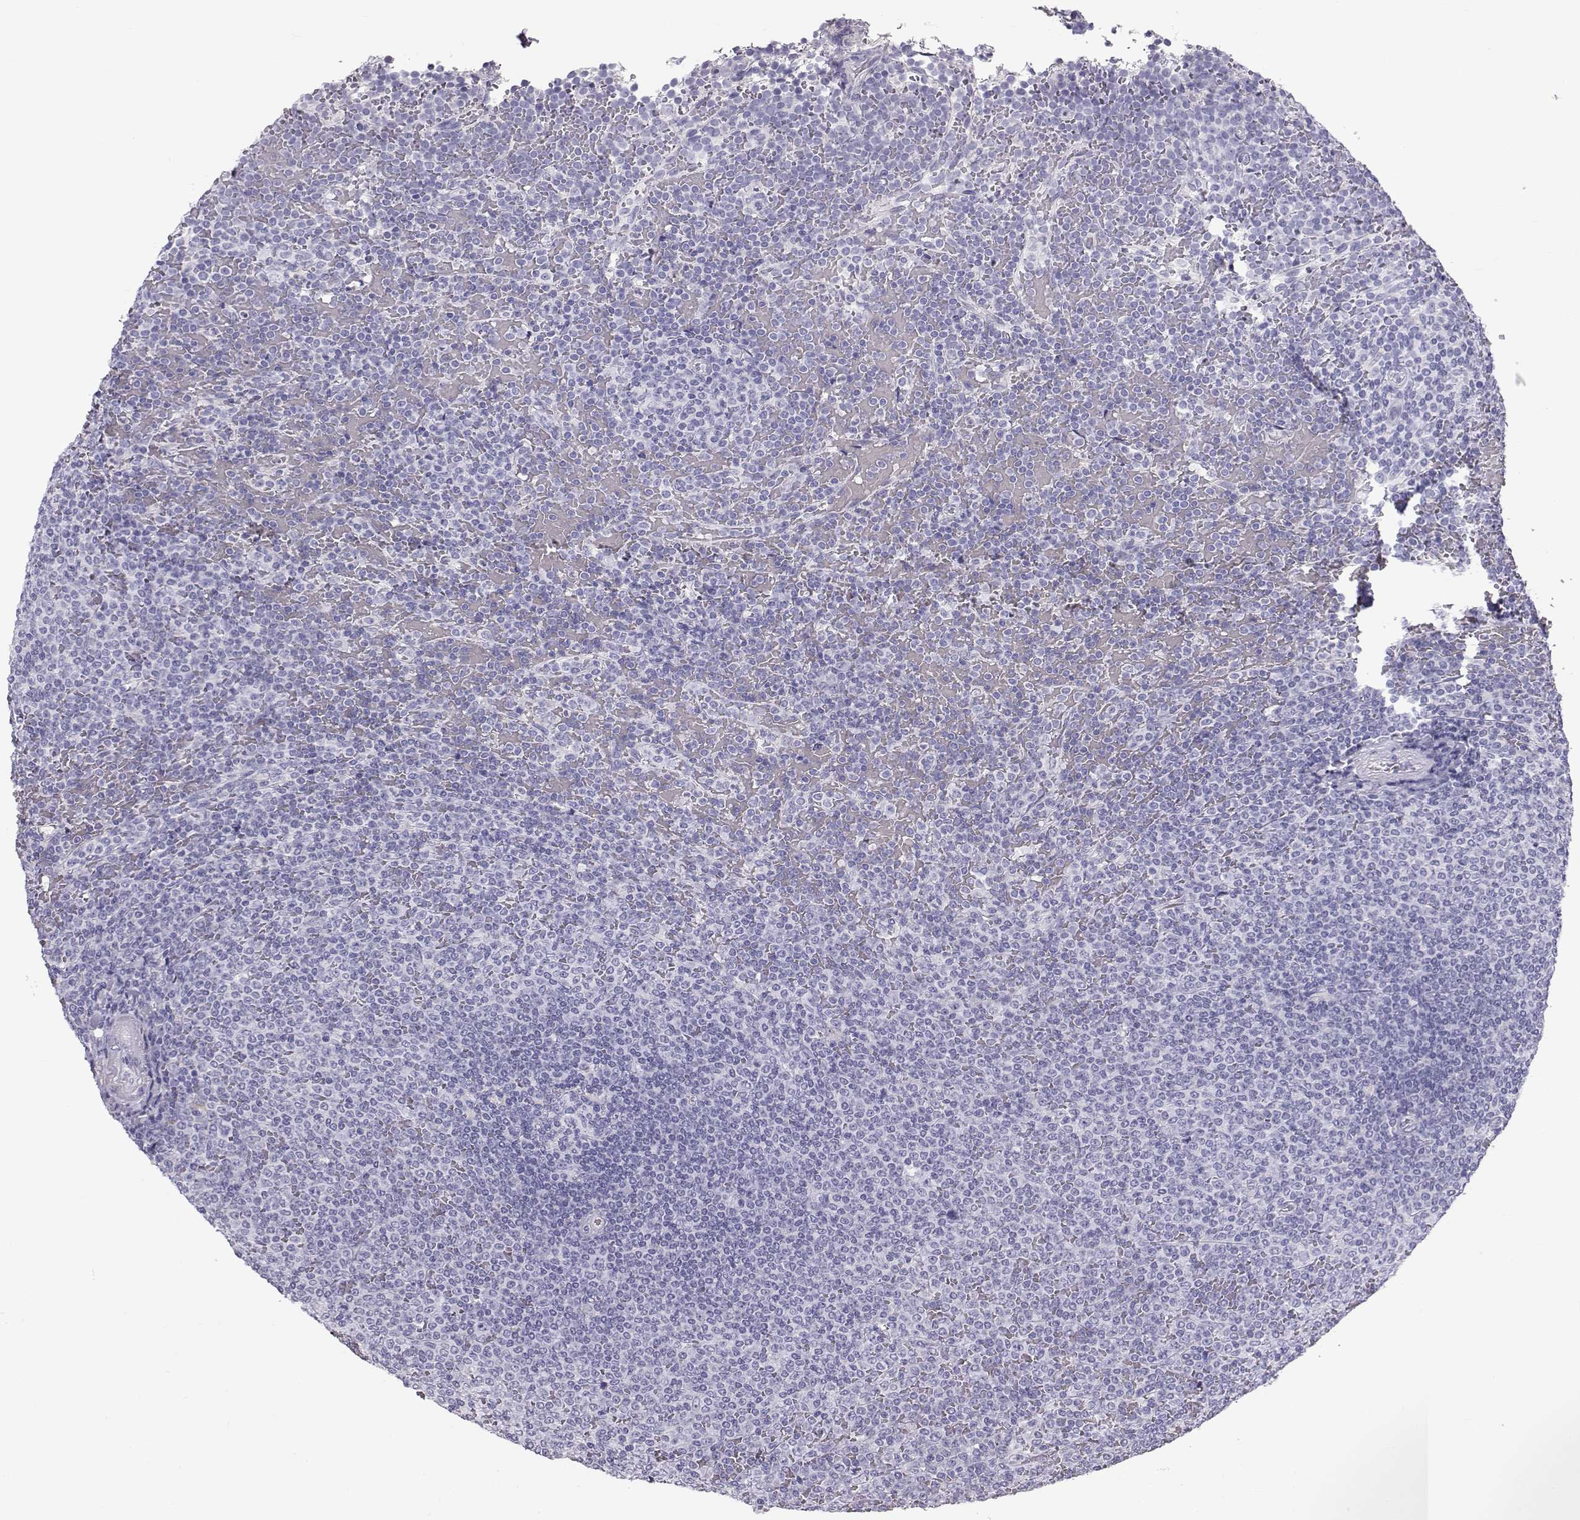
{"staining": {"intensity": "negative", "quantity": "none", "location": "none"}, "tissue": "lymphoma", "cell_type": "Tumor cells", "image_type": "cancer", "snomed": [{"axis": "morphology", "description": "Malignant lymphoma, non-Hodgkin's type, Low grade"}, {"axis": "topography", "description": "Spleen"}], "caption": "Immunohistochemistry (IHC) micrograph of human malignant lymphoma, non-Hodgkin's type (low-grade) stained for a protein (brown), which displays no expression in tumor cells.", "gene": "GPR26", "patient": {"sex": "female", "age": 77}}